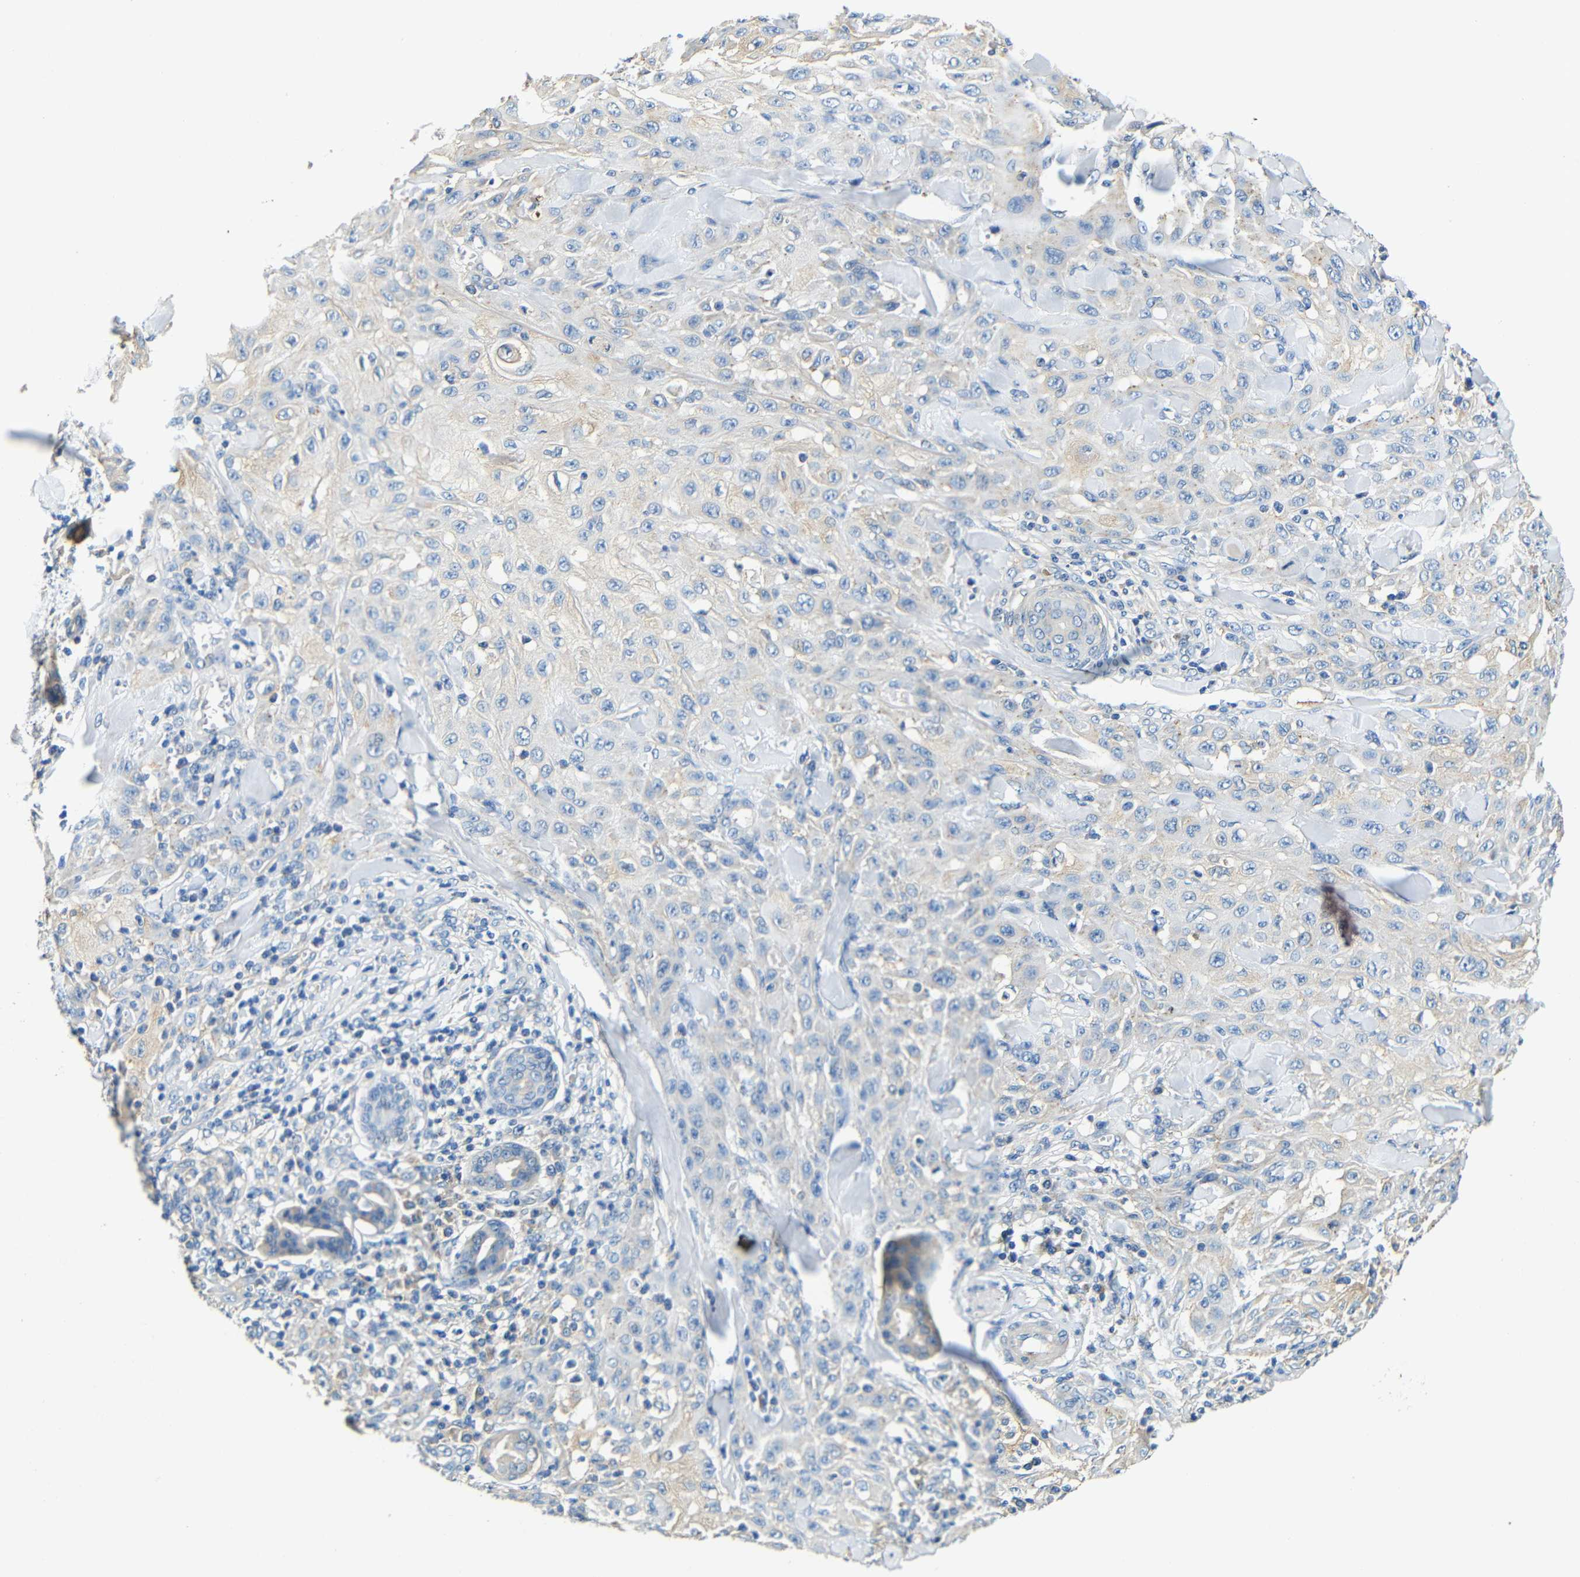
{"staining": {"intensity": "weak", "quantity": "<25%", "location": "cytoplasmic/membranous"}, "tissue": "skin cancer", "cell_type": "Tumor cells", "image_type": "cancer", "snomed": [{"axis": "morphology", "description": "Squamous cell carcinoma, NOS"}, {"axis": "topography", "description": "Skin"}], "caption": "IHC histopathology image of human skin squamous cell carcinoma stained for a protein (brown), which reveals no expression in tumor cells. Nuclei are stained in blue.", "gene": "FMO5", "patient": {"sex": "male", "age": 24}}